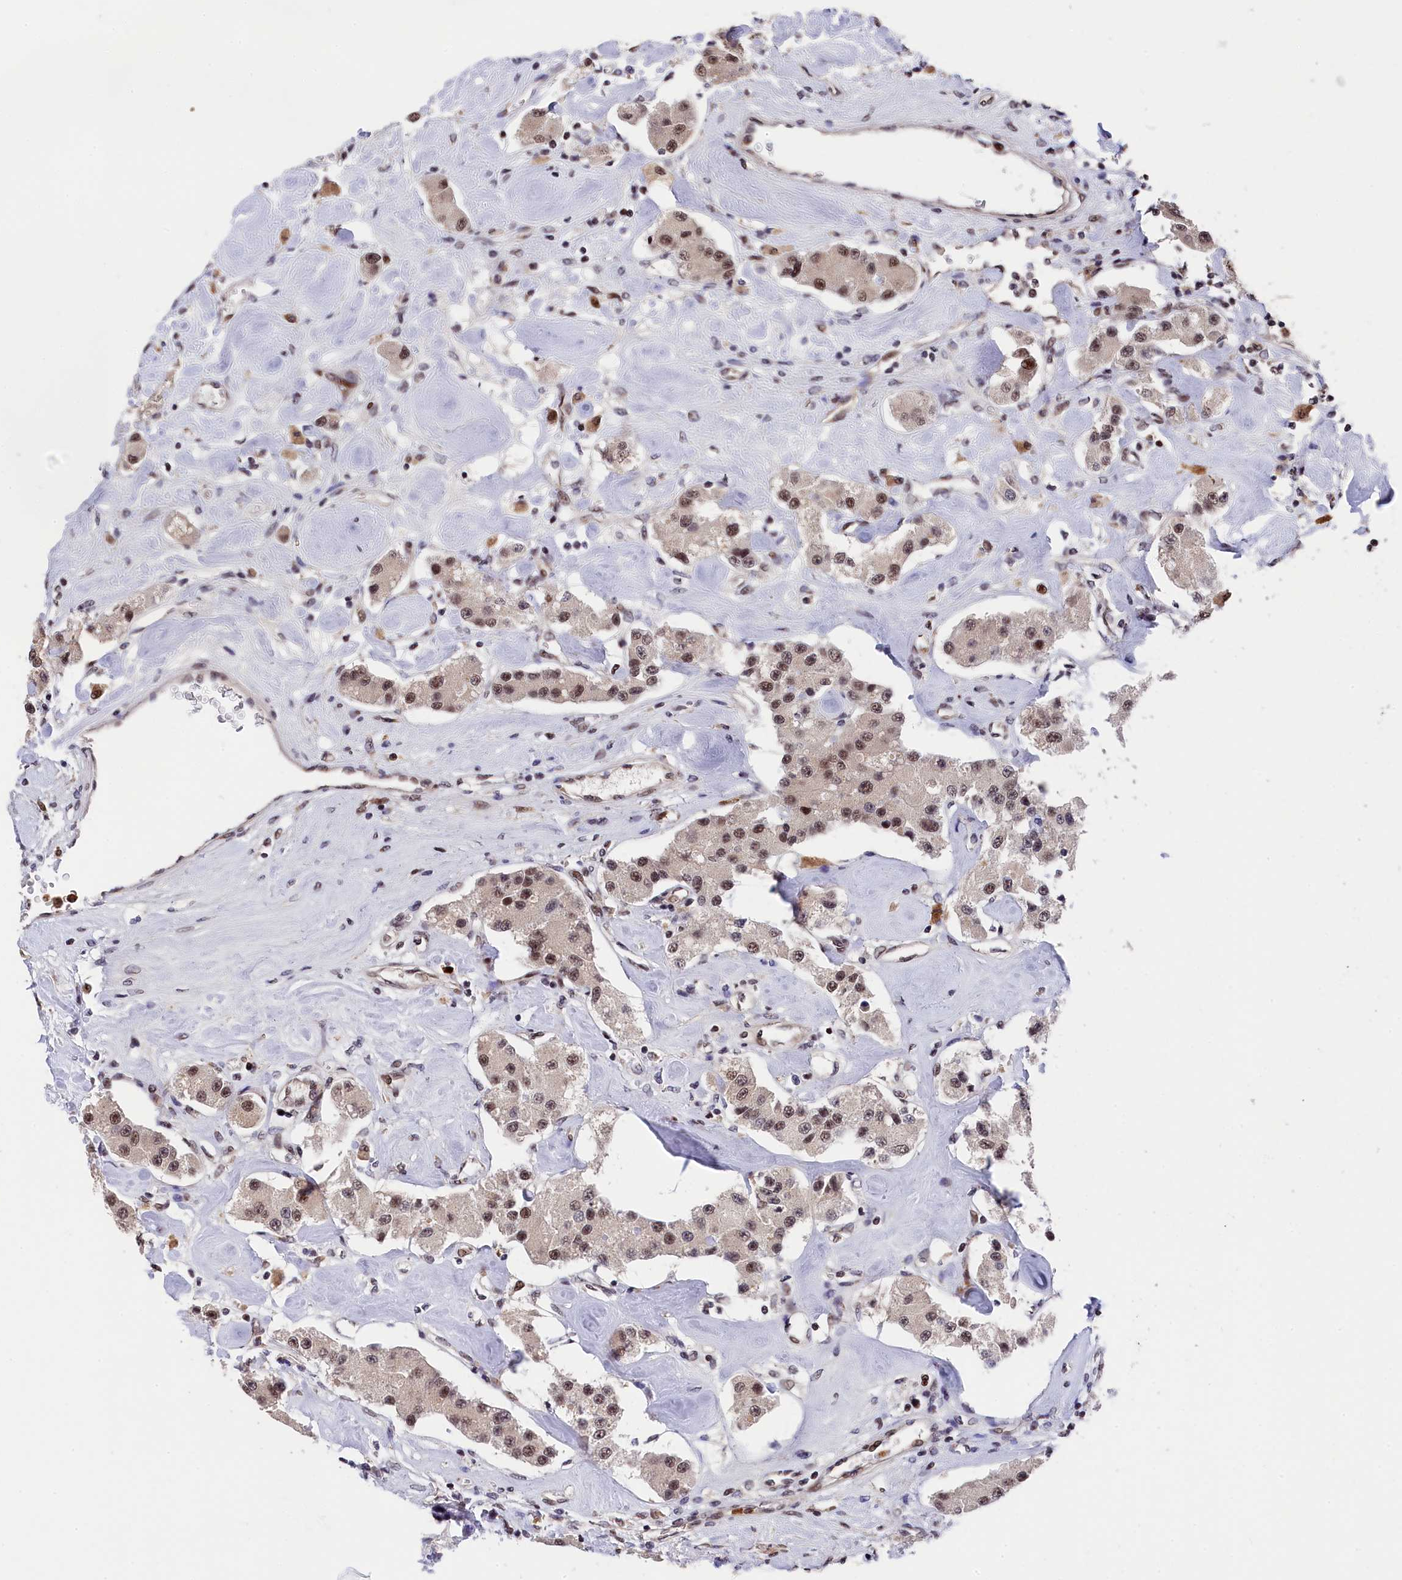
{"staining": {"intensity": "moderate", "quantity": ">75%", "location": "nuclear"}, "tissue": "carcinoid", "cell_type": "Tumor cells", "image_type": "cancer", "snomed": [{"axis": "morphology", "description": "Carcinoid, malignant, NOS"}, {"axis": "topography", "description": "Pancreas"}], "caption": "The photomicrograph displays immunohistochemical staining of carcinoid. There is moderate nuclear positivity is present in about >75% of tumor cells.", "gene": "ADIG", "patient": {"sex": "male", "age": 41}}